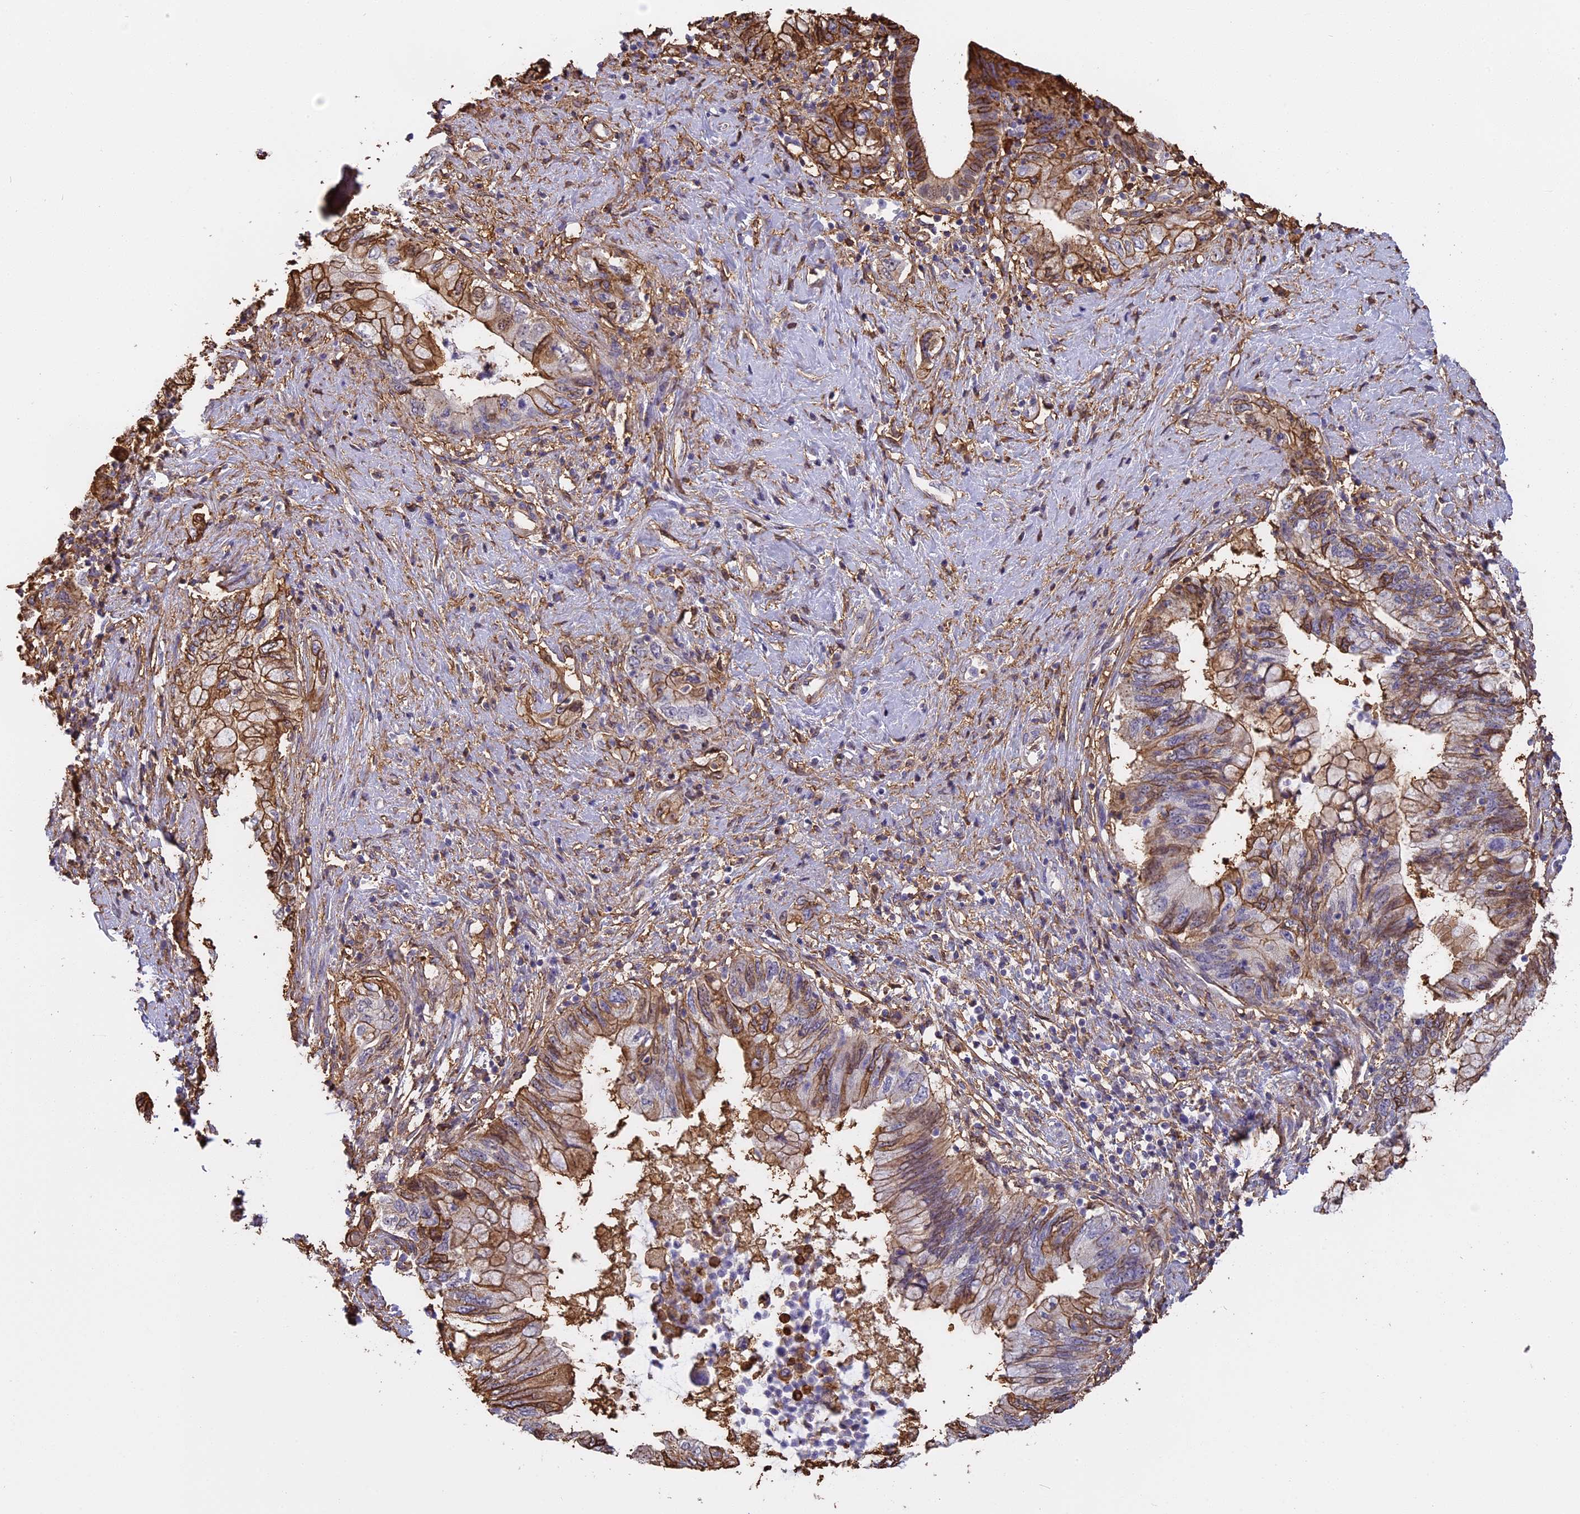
{"staining": {"intensity": "moderate", "quantity": "25%-75%", "location": "cytoplasmic/membranous"}, "tissue": "pancreatic cancer", "cell_type": "Tumor cells", "image_type": "cancer", "snomed": [{"axis": "morphology", "description": "Adenocarcinoma, NOS"}, {"axis": "topography", "description": "Pancreas"}], "caption": "Immunohistochemistry (IHC) (DAB) staining of human adenocarcinoma (pancreatic) displays moderate cytoplasmic/membranous protein expression in about 25%-75% of tumor cells. The staining is performed using DAB (3,3'-diaminobenzidine) brown chromogen to label protein expression. The nuclei are counter-stained blue using hematoxylin.", "gene": "TMEM255B", "patient": {"sex": "female", "age": 73}}